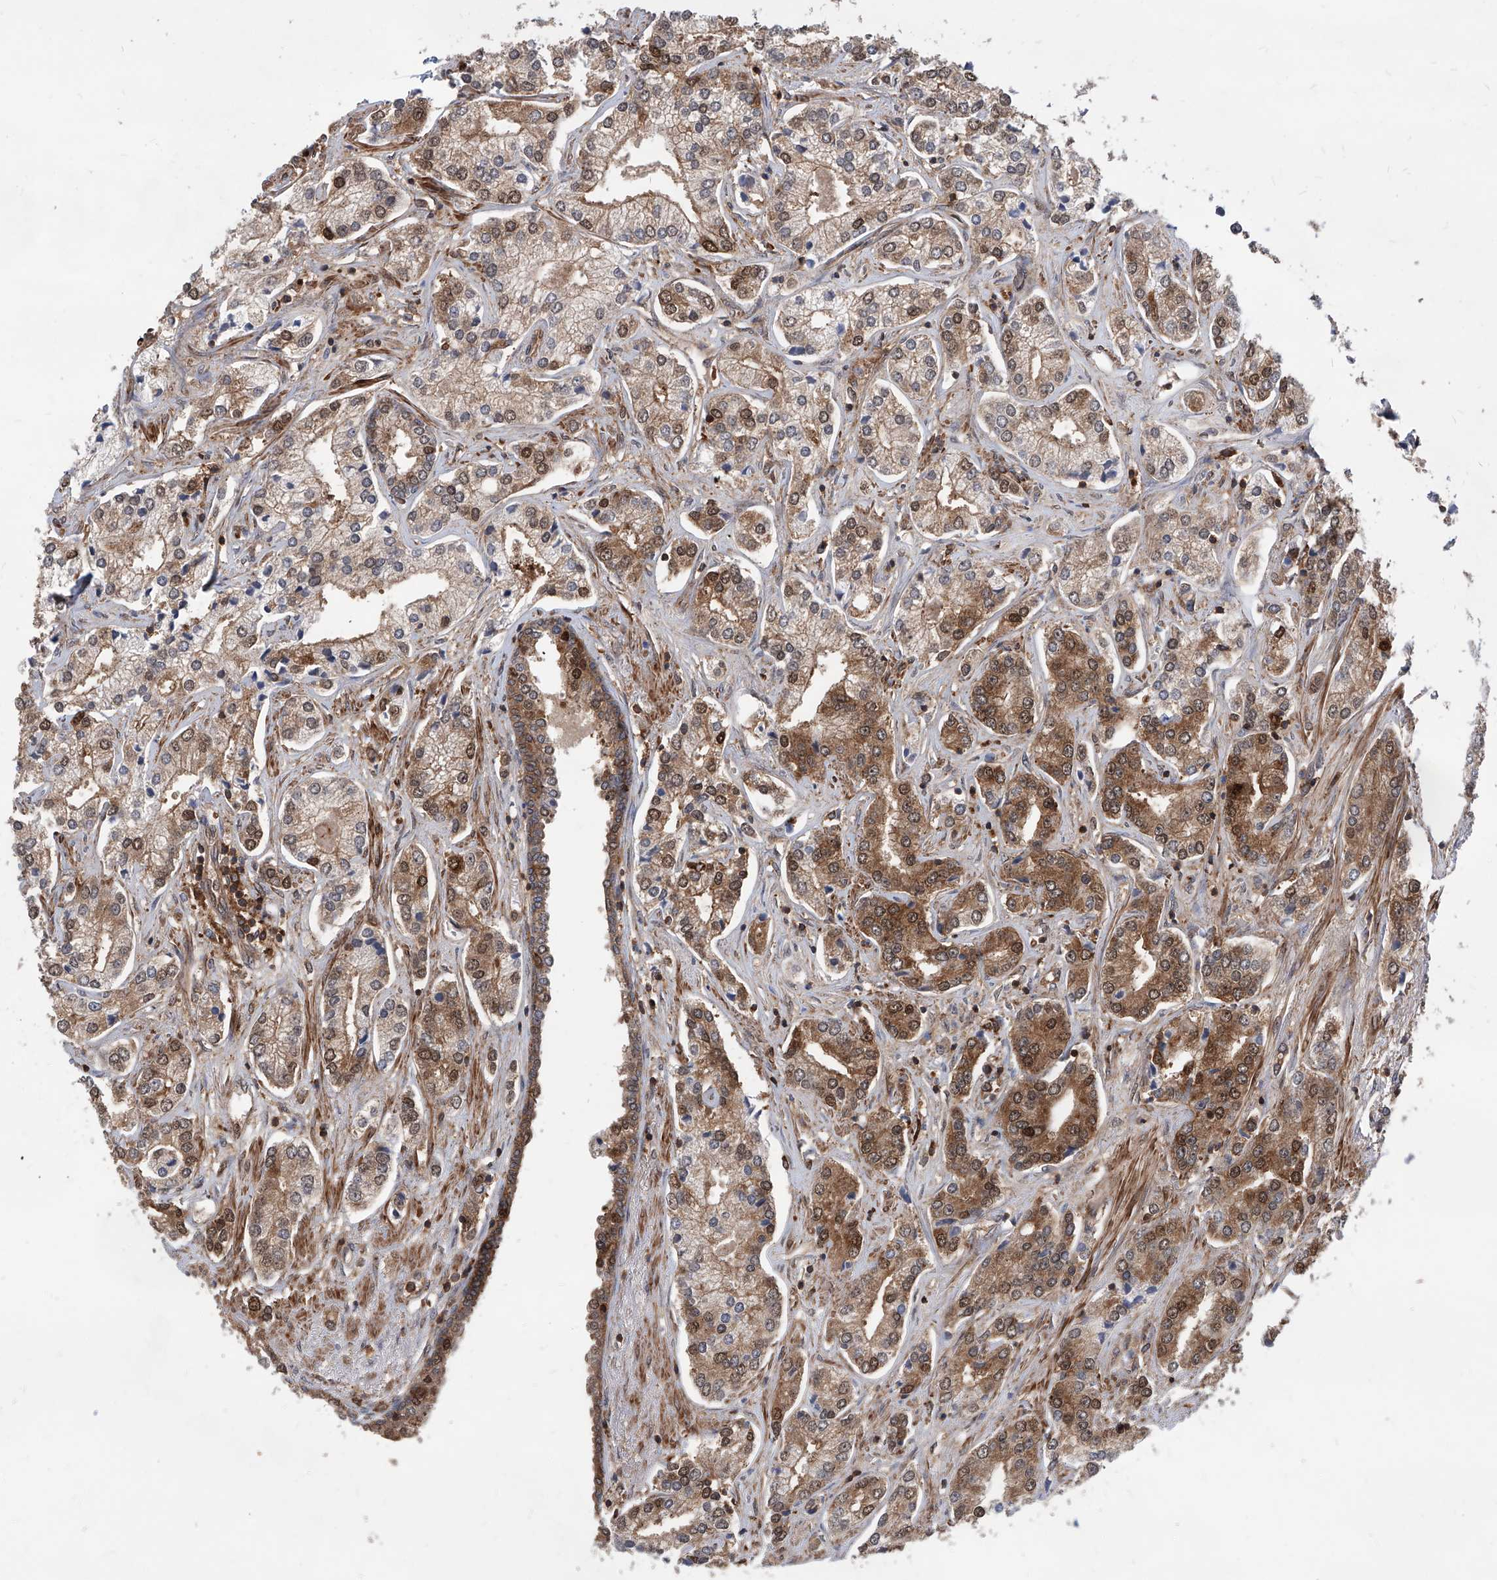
{"staining": {"intensity": "moderate", "quantity": "25%-75%", "location": "cytoplasmic/membranous,nuclear"}, "tissue": "prostate cancer", "cell_type": "Tumor cells", "image_type": "cancer", "snomed": [{"axis": "morphology", "description": "Adenocarcinoma, High grade"}, {"axis": "topography", "description": "Prostate"}], "caption": "High-magnification brightfield microscopy of adenocarcinoma (high-grade) (prostate) stained with DAB (3,3'-diaminobenzidine) (brown) and counterstained with hematoxylin (blue). tumor cells exhibit moderate cytoplasmic/membranous and nuclear positivity is seen in approximately25%-75% of cells.", "gene": "MAGED2", "patient": {"sex": "male", "age": 66}}